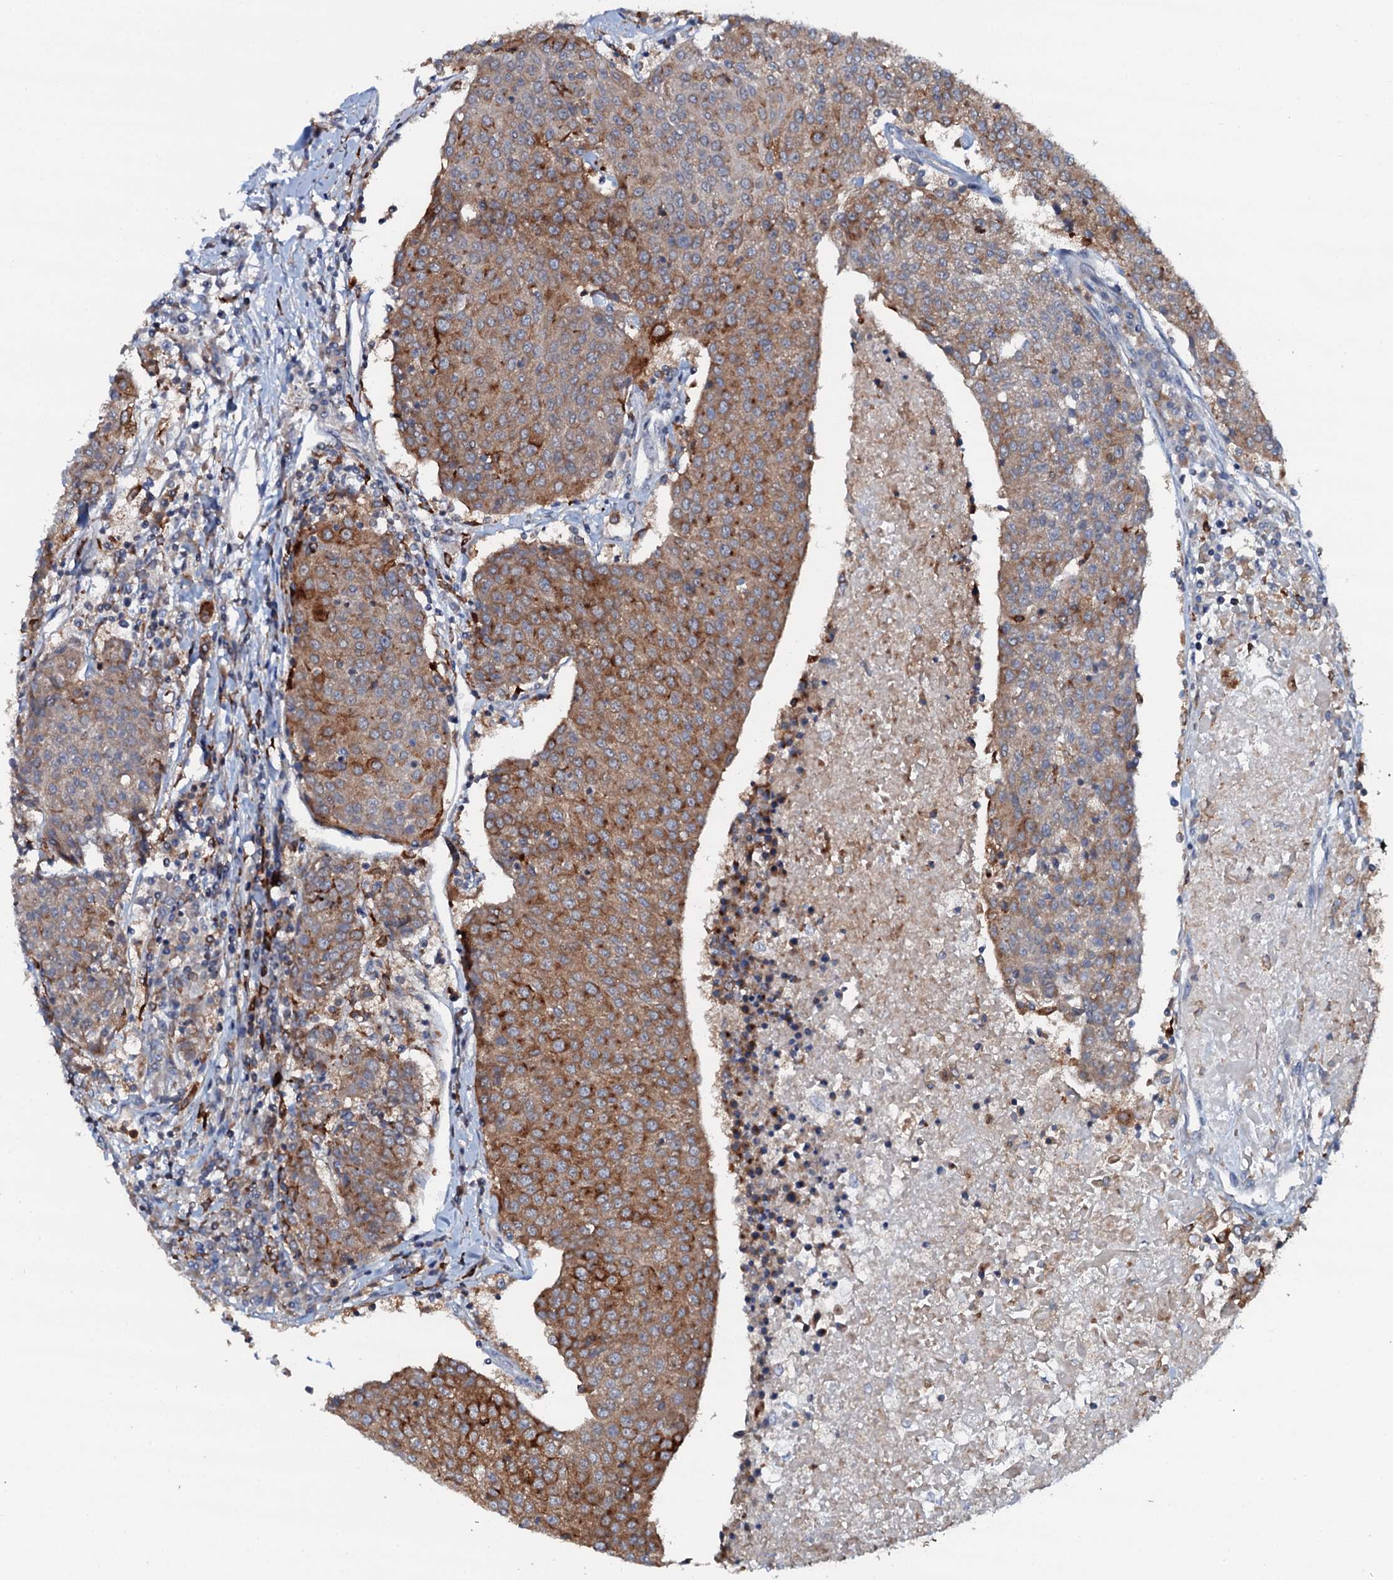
{"staining": {"intensity": "strong", "quantity": "25%-75%", "location": "cytoplasmic/membranous"}, "tissue": "urothelial cancer", "cell_type": "Tumor cells", "image_type": "cancer", "snomed": [{"axis": "morphology", "description": "Urothelial carcinoma, High grade"}, {"axis": "topography", "description": "Urinary bladder"}], "caption": "An immunohistochemistry (IHC) image of tumor tissue is shown. Protein staining in brown labels strong cytoplasmic/membranous positivity in urothelial cancer within tumor cells.", "gene": "VAMP8", "patient": {"sex": "female", "age": 85}}